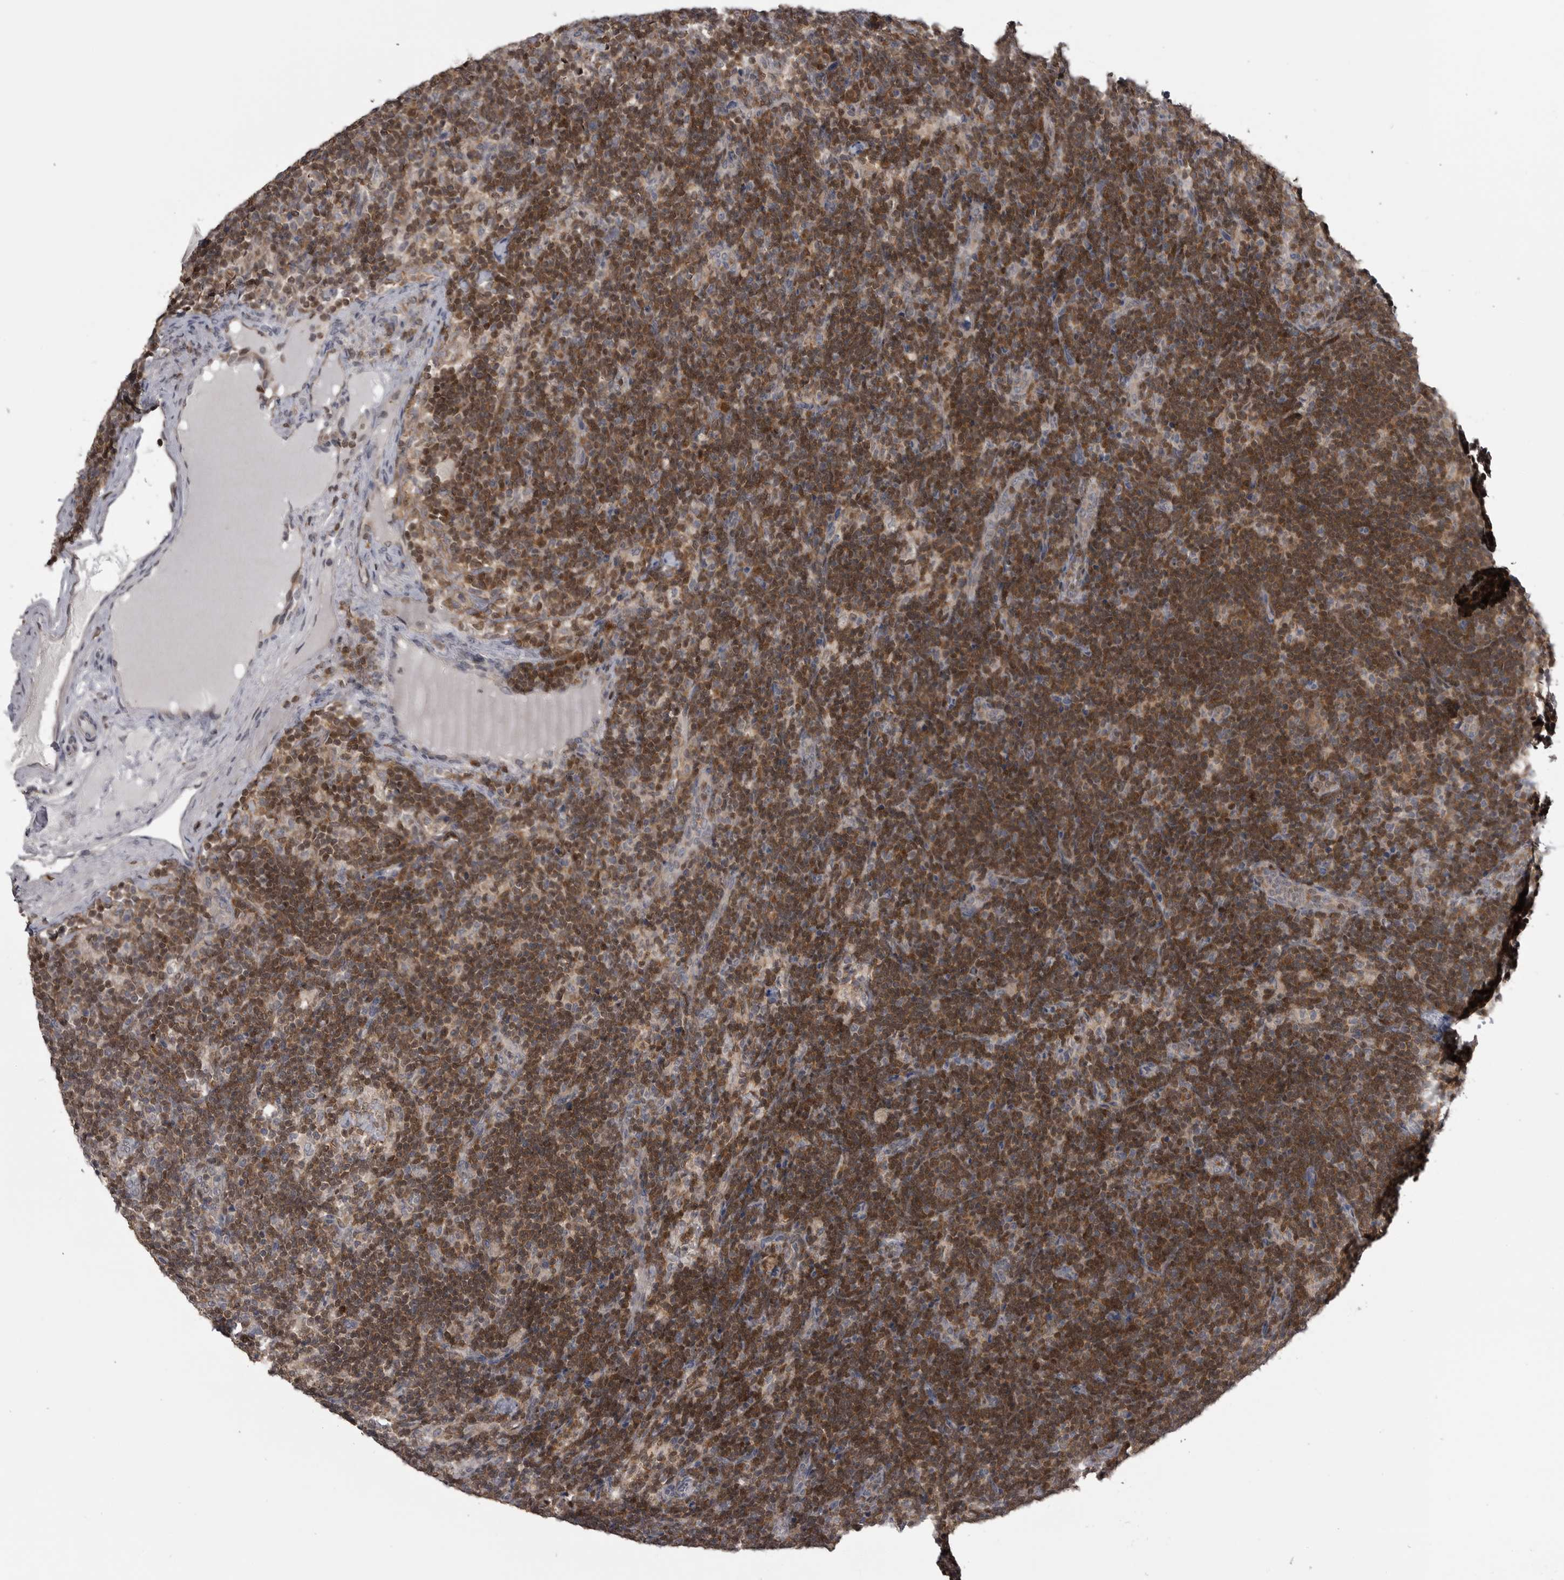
{"staining": {"intensity": "moderate", "quantity": "<25%", "location": "cytoplasmic/membranous,nuclear"}, "tissue": "lymph node", "cell_type": "Germinal center cells", "image_type": "normal", "snomed": [{"axis": "morphology", "description": "Normal tissue, NOS"}, {"axis": "topography", "description": "Lymph node"}], "caption": "Lymph node stained with a brown dye shows moderate cytoplasmic/membranous,nuclear positive staining in about <25% of germinal center cells.", "gene": "MAPK13", "patient": {"sex": "female", "age": 22}}